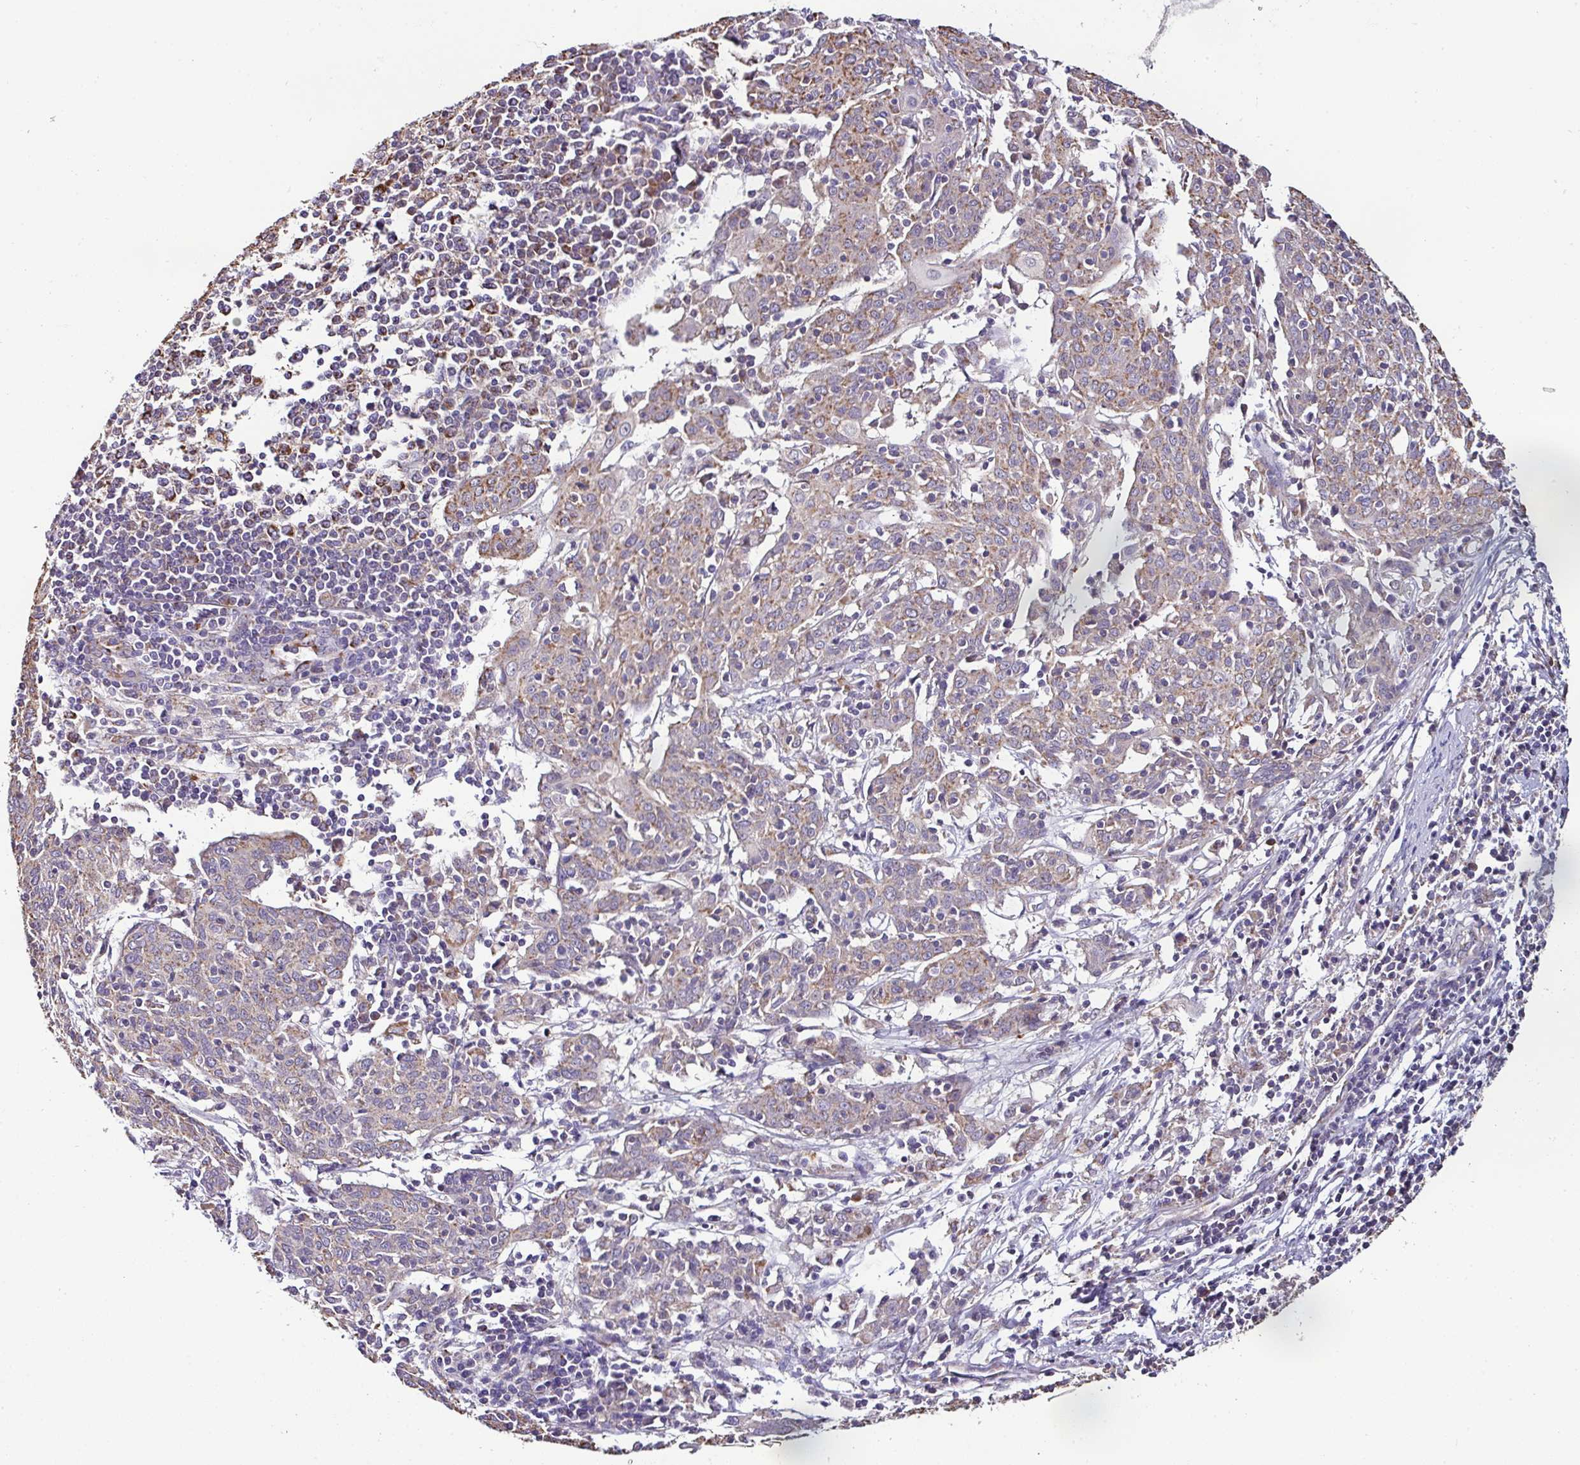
{"staining": {"intensity": "weak", "quantity": "25%-75%", "location": "cytoplasmic/membranous"}, "tissue": "cervical cancer", "cell_type": "Tumor cells", "image_type": "cancer", "snomed": [{"axis": "morphology", "description": "Squamous cell carcinoma, NOS"}, {"axis": "topography", "description": "Cervix"}], "caption": "This micrograph exhibits cervical cancer stained with immunohistochemistry (IHC) to label a protein in brown. The cytoplasmic/membranous of tumor cells show weak positivity for the protein. Nuclei are counter-stained blue.", "gene": "CPD", "patient": {"sex": "female", "age": 67}}